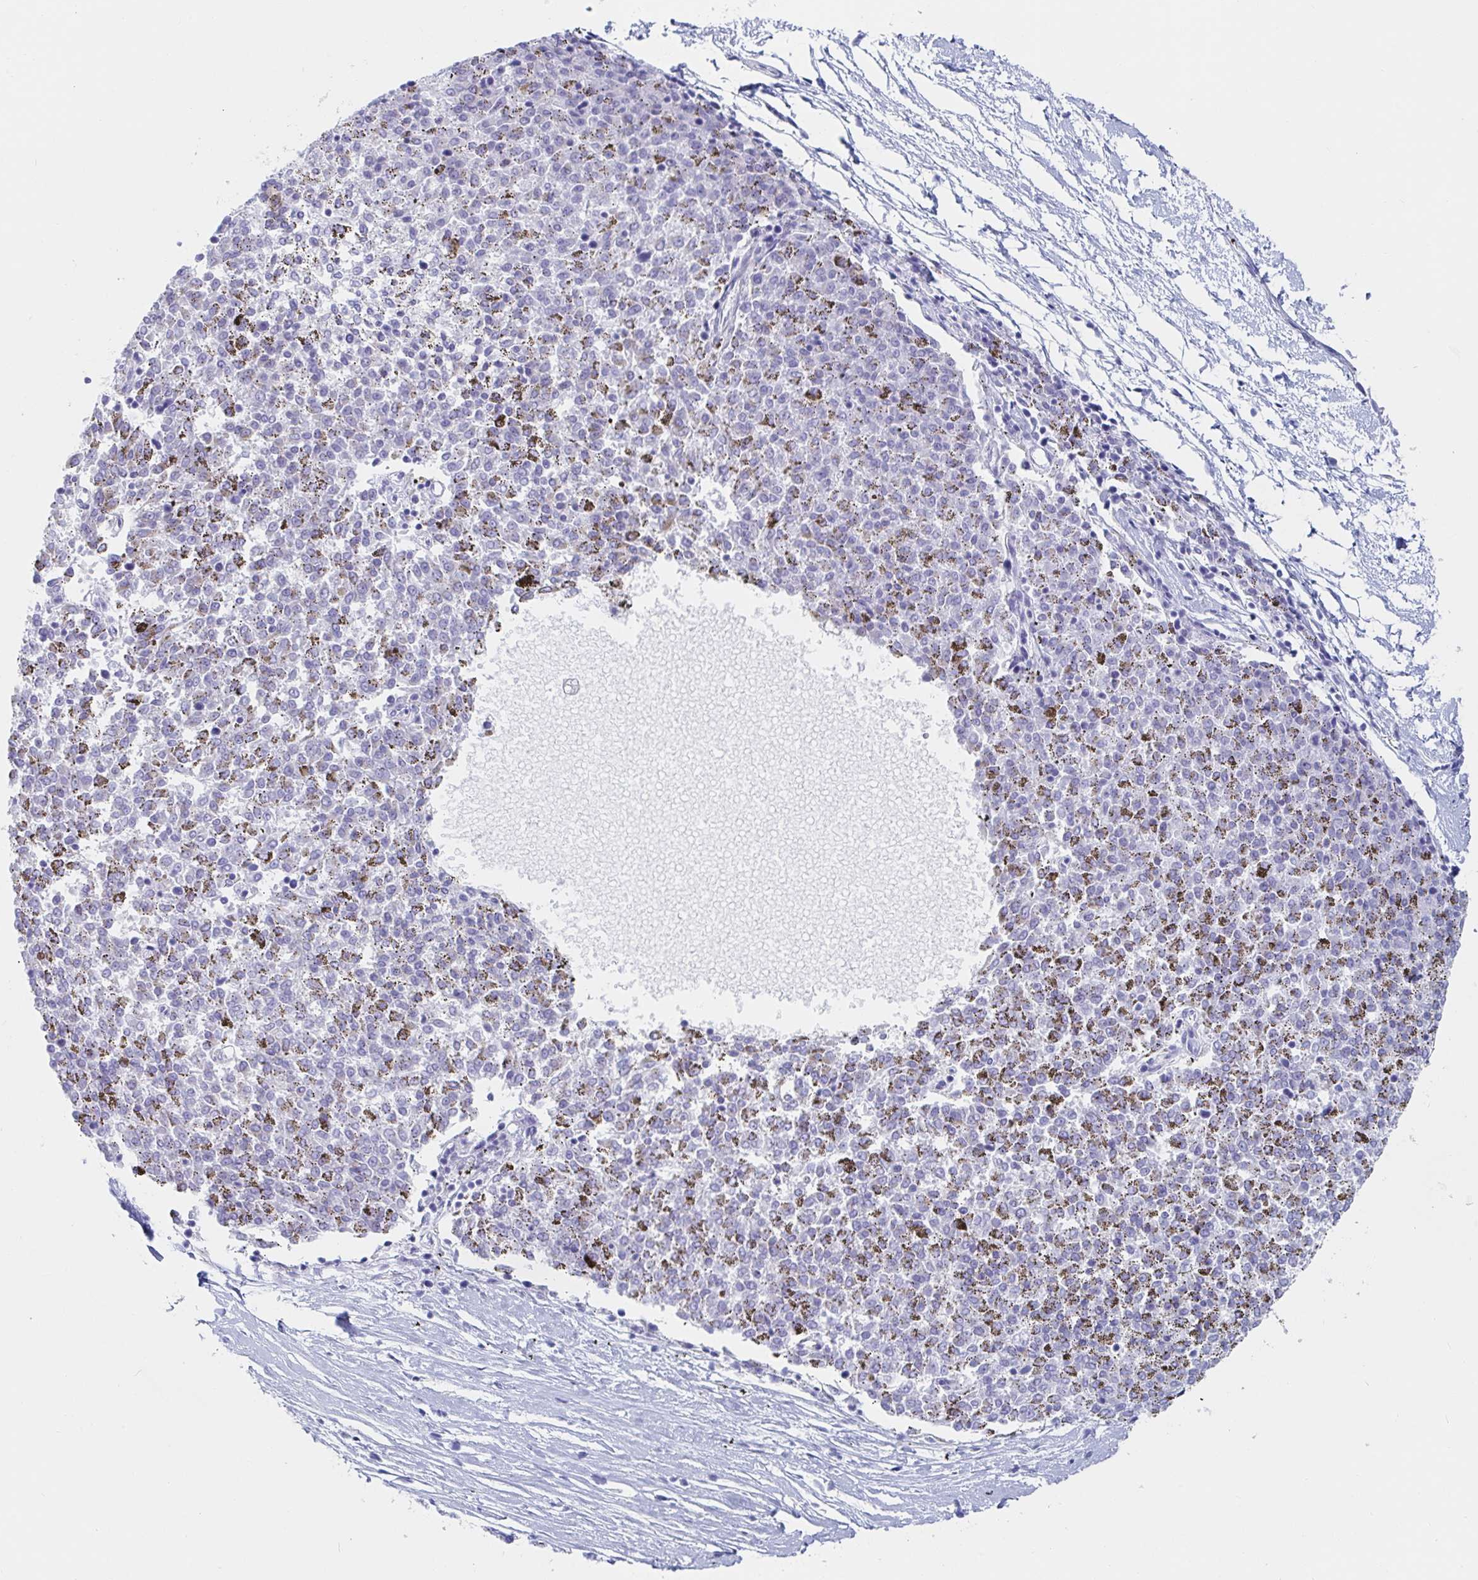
{"staining": {"intensity": "negative", "quantity": "none", "location": "none"}, "tissue": "melanoma", "cell_type": "Tumor cells", "image_type": "cancer", "snomed": [{"axis": "morphology", "description": "Malignant melanoma, NOS"}, {"axis": "topography", "description": "Skin"}], "caption": "Tumor cells are negative for brown protein staining in melanoma.", "gene": "PACSIN1", "patient": {"sex": "female", "age": 72}}